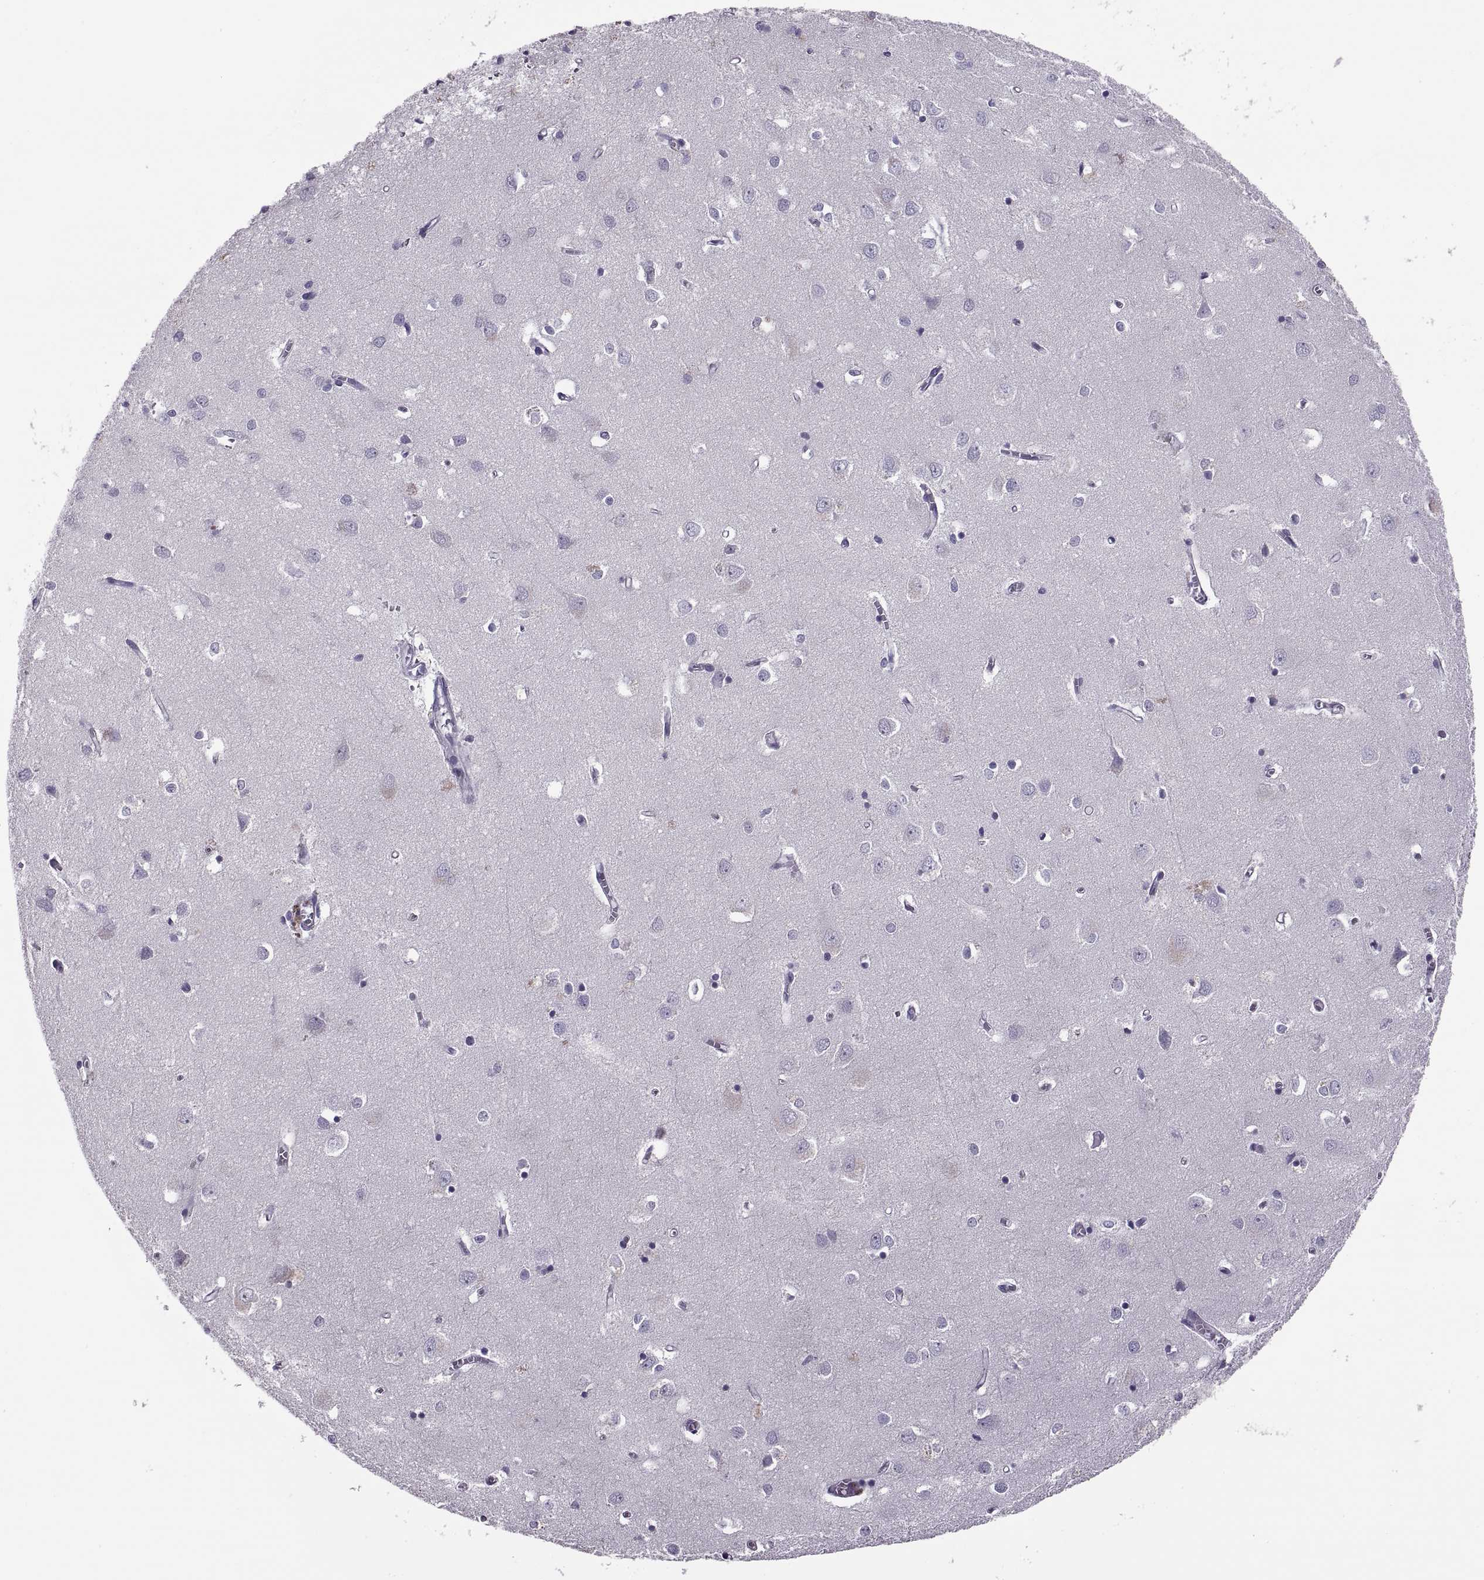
{"staining": {"intensity": "negative", "quantity": "none", "location": "none"}, "tissue": "cerebral cortex", "cell_type": "Endothelial cells", "image_type": "normal", "snomed": [{"axis": "morphology", "description": "Normal tissue, NOS"}, {"axis": "topography", "description": "Cerebral cortex"}], "caption": "There is no significant expression in endothelial cells of cerebral cortex. (DAB IHC with hematoxylin counter stain).", "gene": "MAGEB1", "patient": {"sex": "male", "age": 70}}